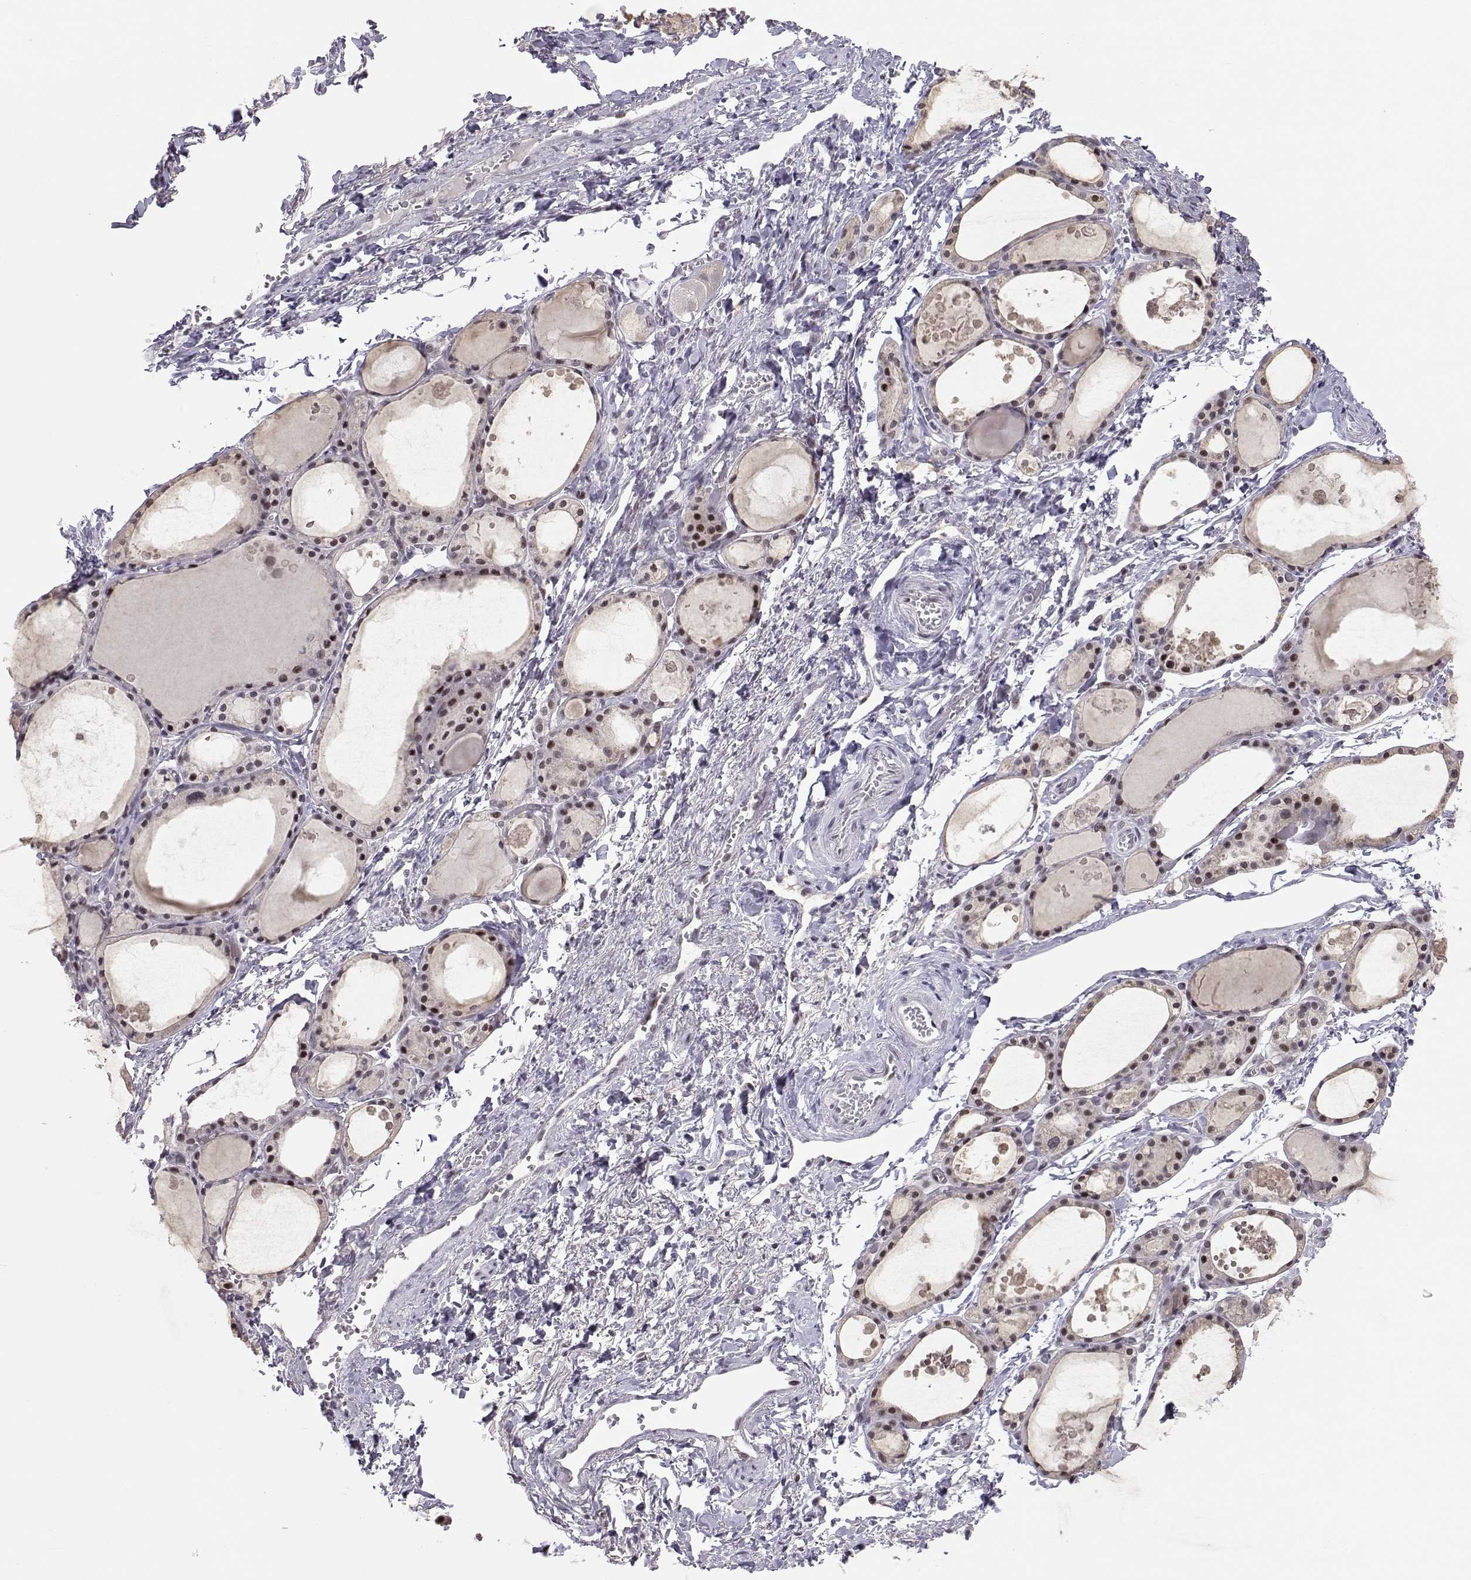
{"staining": {"intensity": "moderate", "quantity": "<25%", "location": "nuclear"}, "tissue": "thyroid gland", "cell_type": "Glandular cells", "image_type": "normal", "snomed": [{"axis": "morphology", "description": "Normal tissue, NOS"}, {"axis": "topography", "description": "Thyroid gland"}], "caption": "Moderate nuclear protein expression is present in approximately <25% of glandular cells in thyroid gland. The staining was performed using DAB to visualize the protein expression in brown, while the nuclei were stained in blue with hematoxylin (Magnification: 20x).", "gene": "SIX6", "patient": {"sex": "male", "age": 68}}